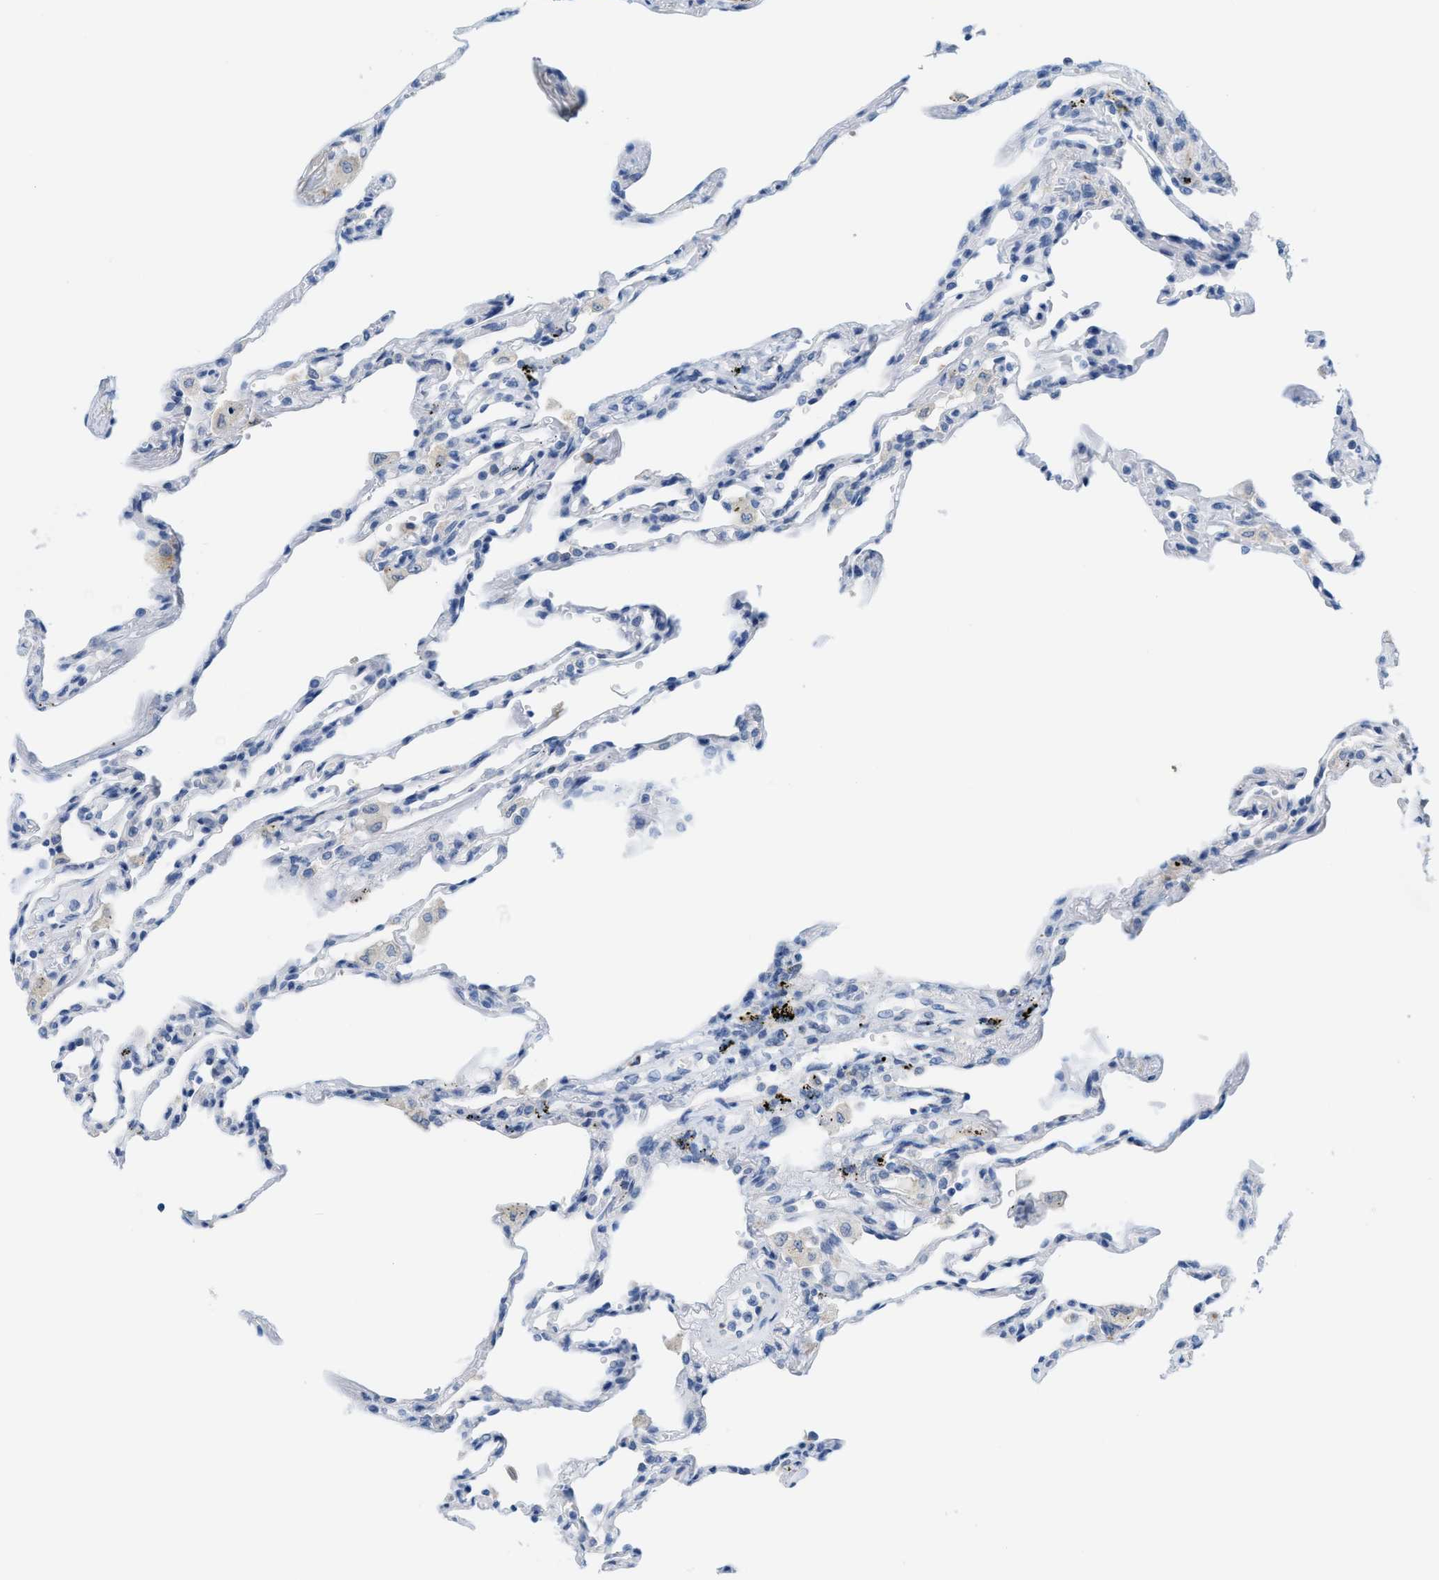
{"staining": {"intensity": "negative", "quantity": "none", "location": "none"}, "tissue": "lung", "cell_type": "Alveolar cells", "image_type": "normal", "snomed": [{"axis": "morphology", "description": "Normal tissue, NOS"}, {"axis": "topography", "description": "Lung"}], "caption": "A photomicrograph of human lung is negative for staining in alveolar cells. (Stains: DAB immunohistochemistry (IHC) with hematoxylin counter stain, Microscopy: brightfield microscopy at high magnification).", "gene": "KIFC3", "patient": {"sex": "male", "age": 59}}